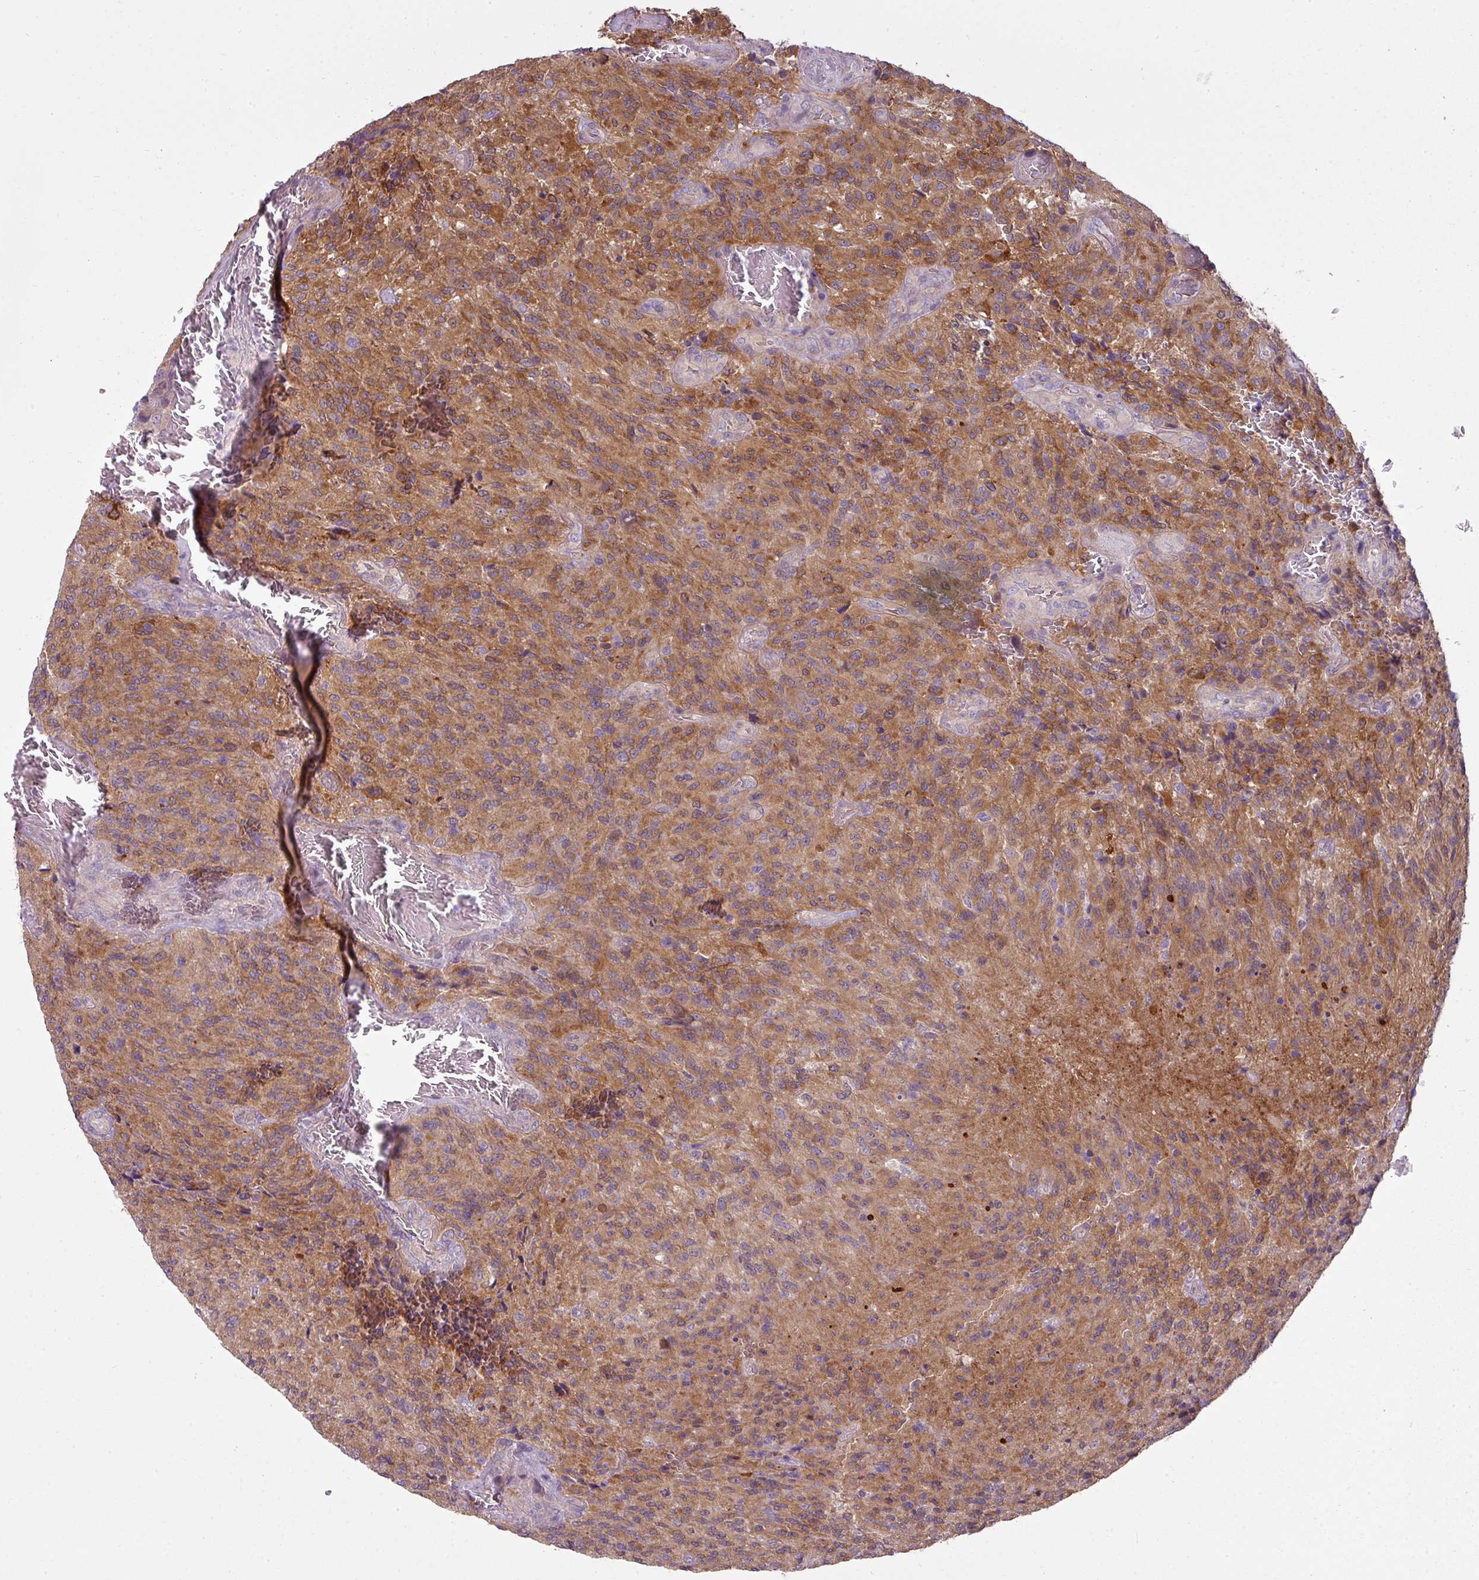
{"staining": {"intensity": "moderate", "quantity": ">75%", "location": "cytoplasmic/membranous"}, "tissue": "glioma", "cell_type": "Tumor cells", "image_type": "cancer", "snomed": [{"axis": "morphology", "description": "Normal tissue, NOS"}, {"axis": "morphology", "description": "Glioma, malignant, High grade"}, {"axis": "topography", "description": "Cerebral cortex"}], "caption": "Immunohistochemical staining of high-grade glioma (malignant) displays medium levels of moderate cytoplasmic/membranous positivity in approximately >75% of tumor cells.", "gene": "CAMK2B", "patient": {"sex": "male", "age": 56}}